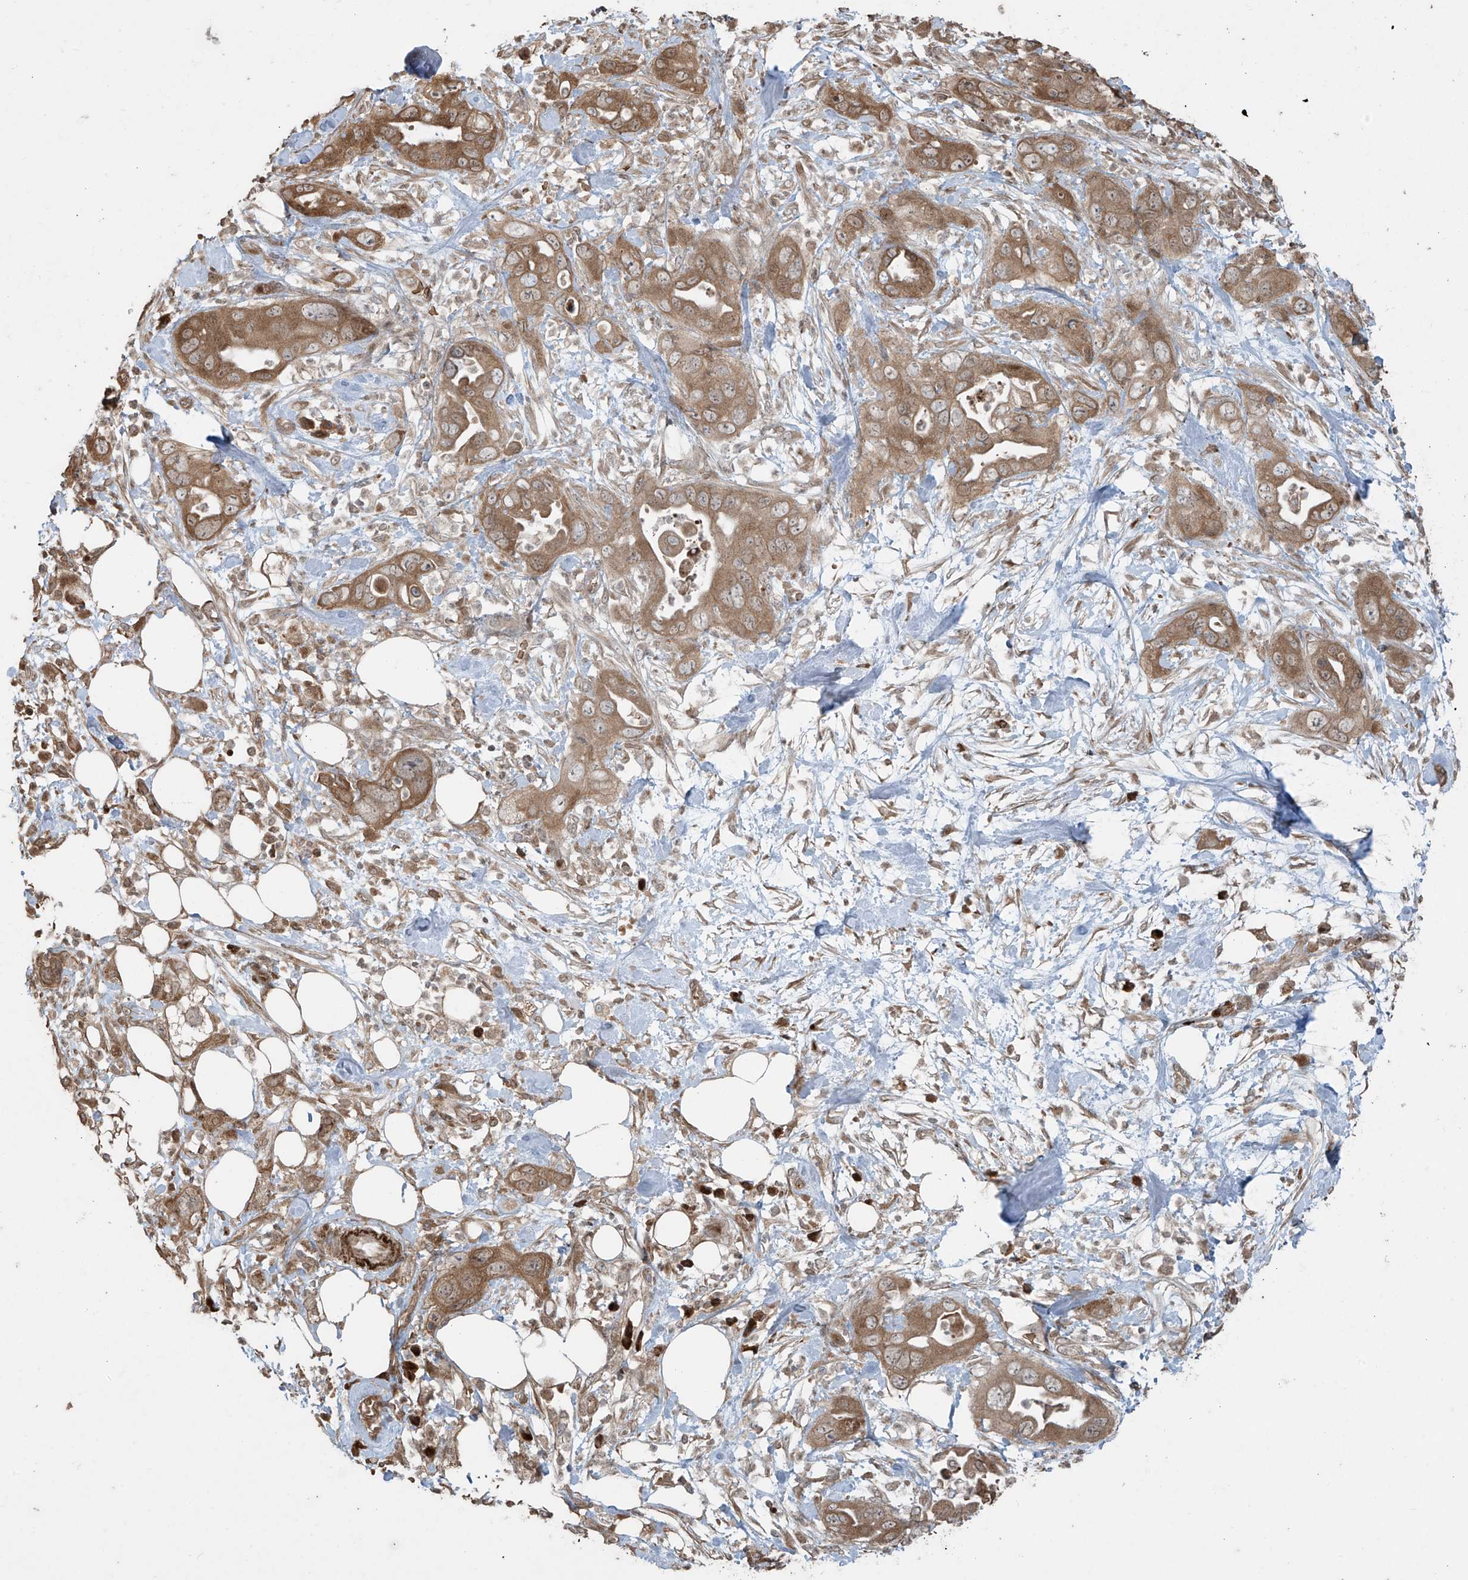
{"staining": {"intensity": "moderate", "quantity": ">75%", "location": "cytoplasmic/membranous"}, "tissue": "pancreatic cancer", "cell_type": "Tumor cells", "image_type": "cancer", "snomed": [{"axis": "morphology", "description": "Adenocarcinoma, NOS"}, {"axis": "topography", "description": "Pancreas"}], "caption": "Immunohistochemistry image of neoplastic tissue: adenocarcinoma (pancreatic) stained using immunohistochemistry reveals medium levels of moderate protein expression localized specifically in the cytoplasmic/membranous of tumor cells, appearing as a cytoplasmic/membranous brown color.", "gene": "TTC22", "patient": {"sex": "female", "age": 71}}